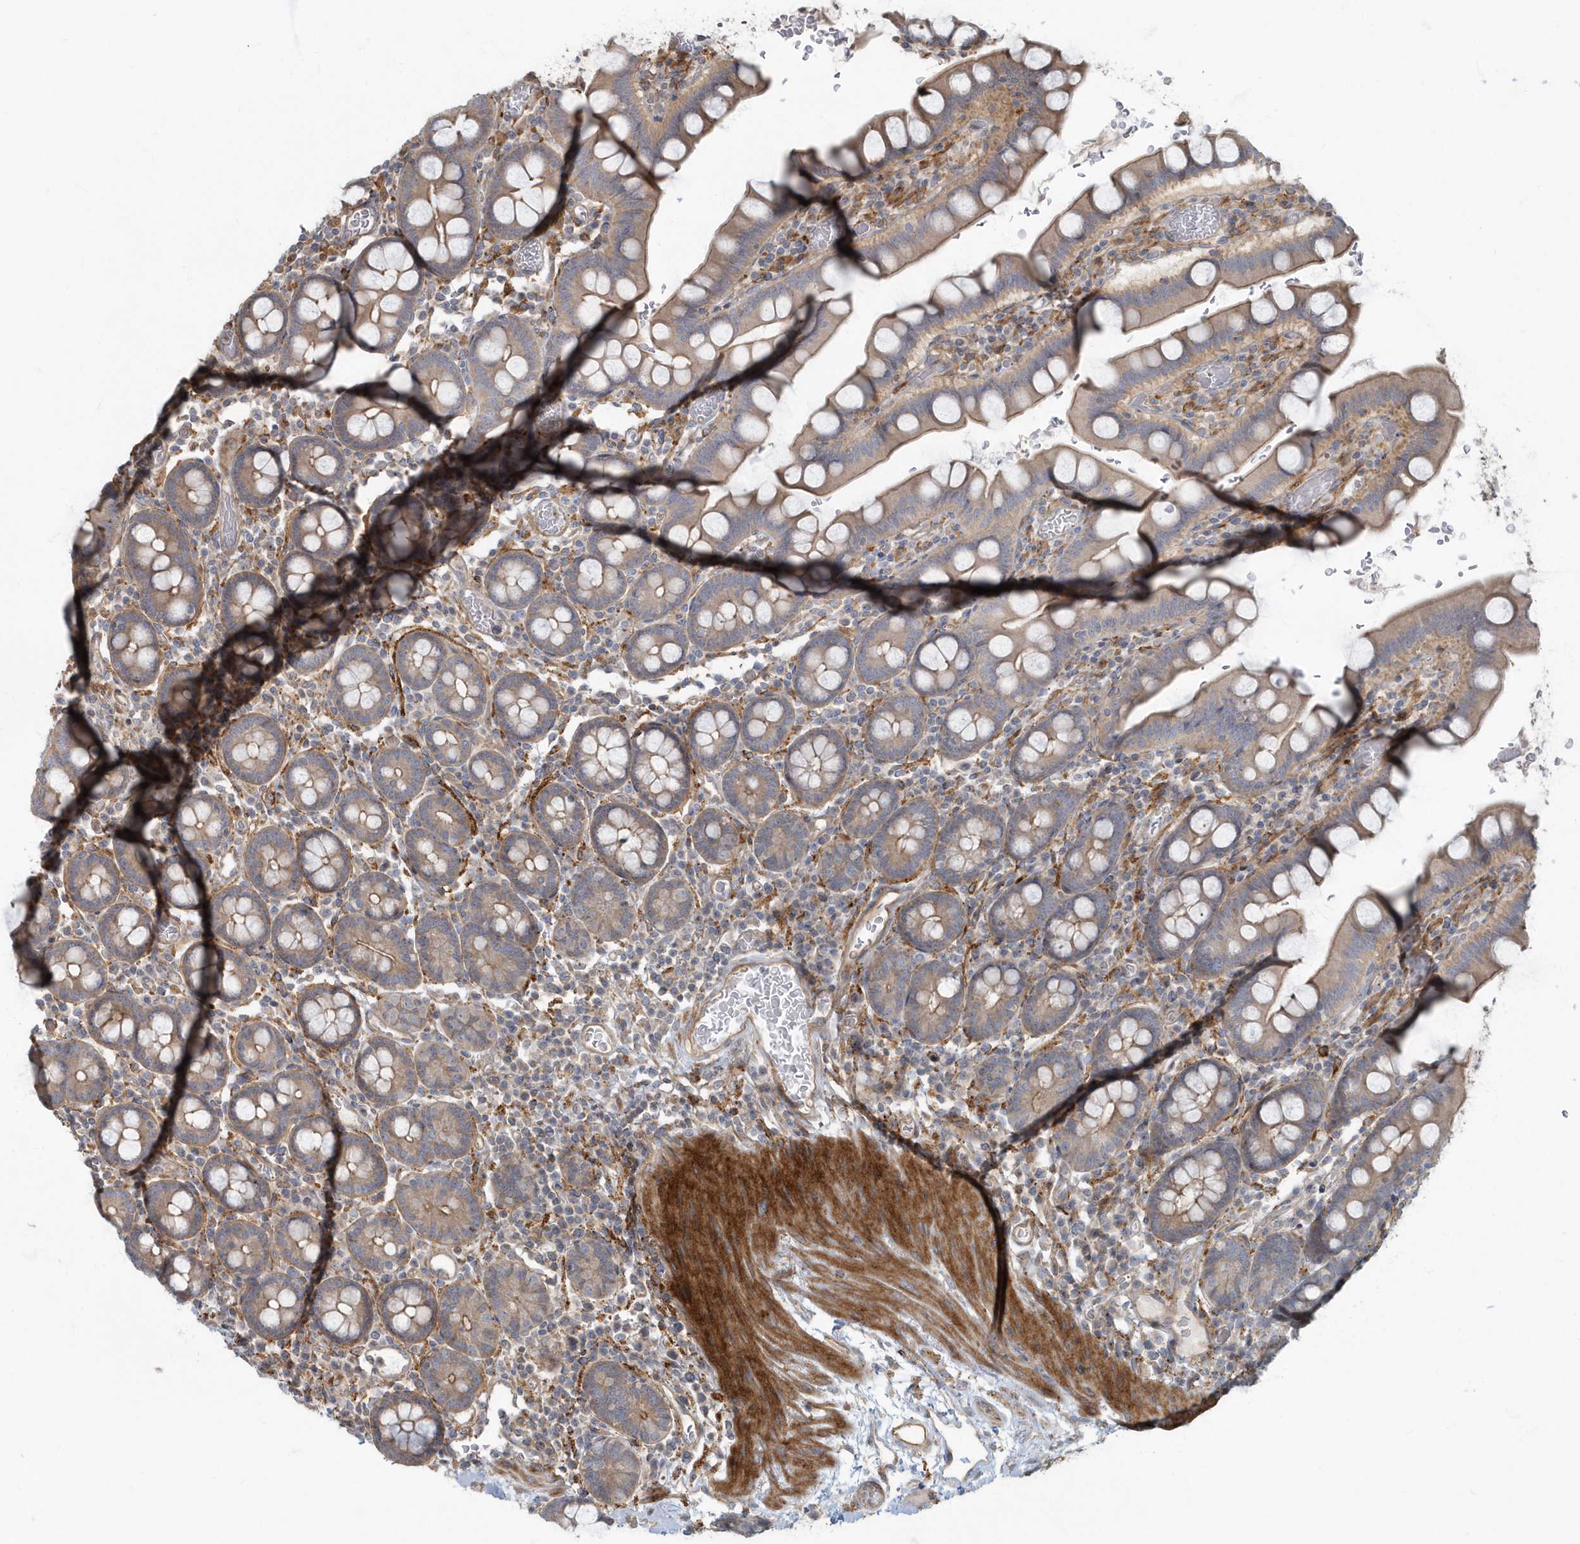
{"staining": {"intensity": "weak", "quantity": "25%-75%", "location": "cytoplasmic/membranous"}, "tissue": "small intestine", "cell_type": "Glandular cells", "image_type": "normal", "snomed": [{"axis": "morphology", "description": "Normal tissue, NOS"}, {"axis": "topography", "description": "Stomach, upper"}, {"axis": "topography", "description": "Stomach, lower"}, {"axis": "topography", "description": "Small intestine"}], "caption": "Immunohistochemistry (DAB) staining of unremarkable human small intestine demonstrates weak cytoplasmic/membranous protein staining in about 25%-75% of glandular cells.", "gene": "ARHGEF38", "patient": {"sex": "male", "age": 68}}